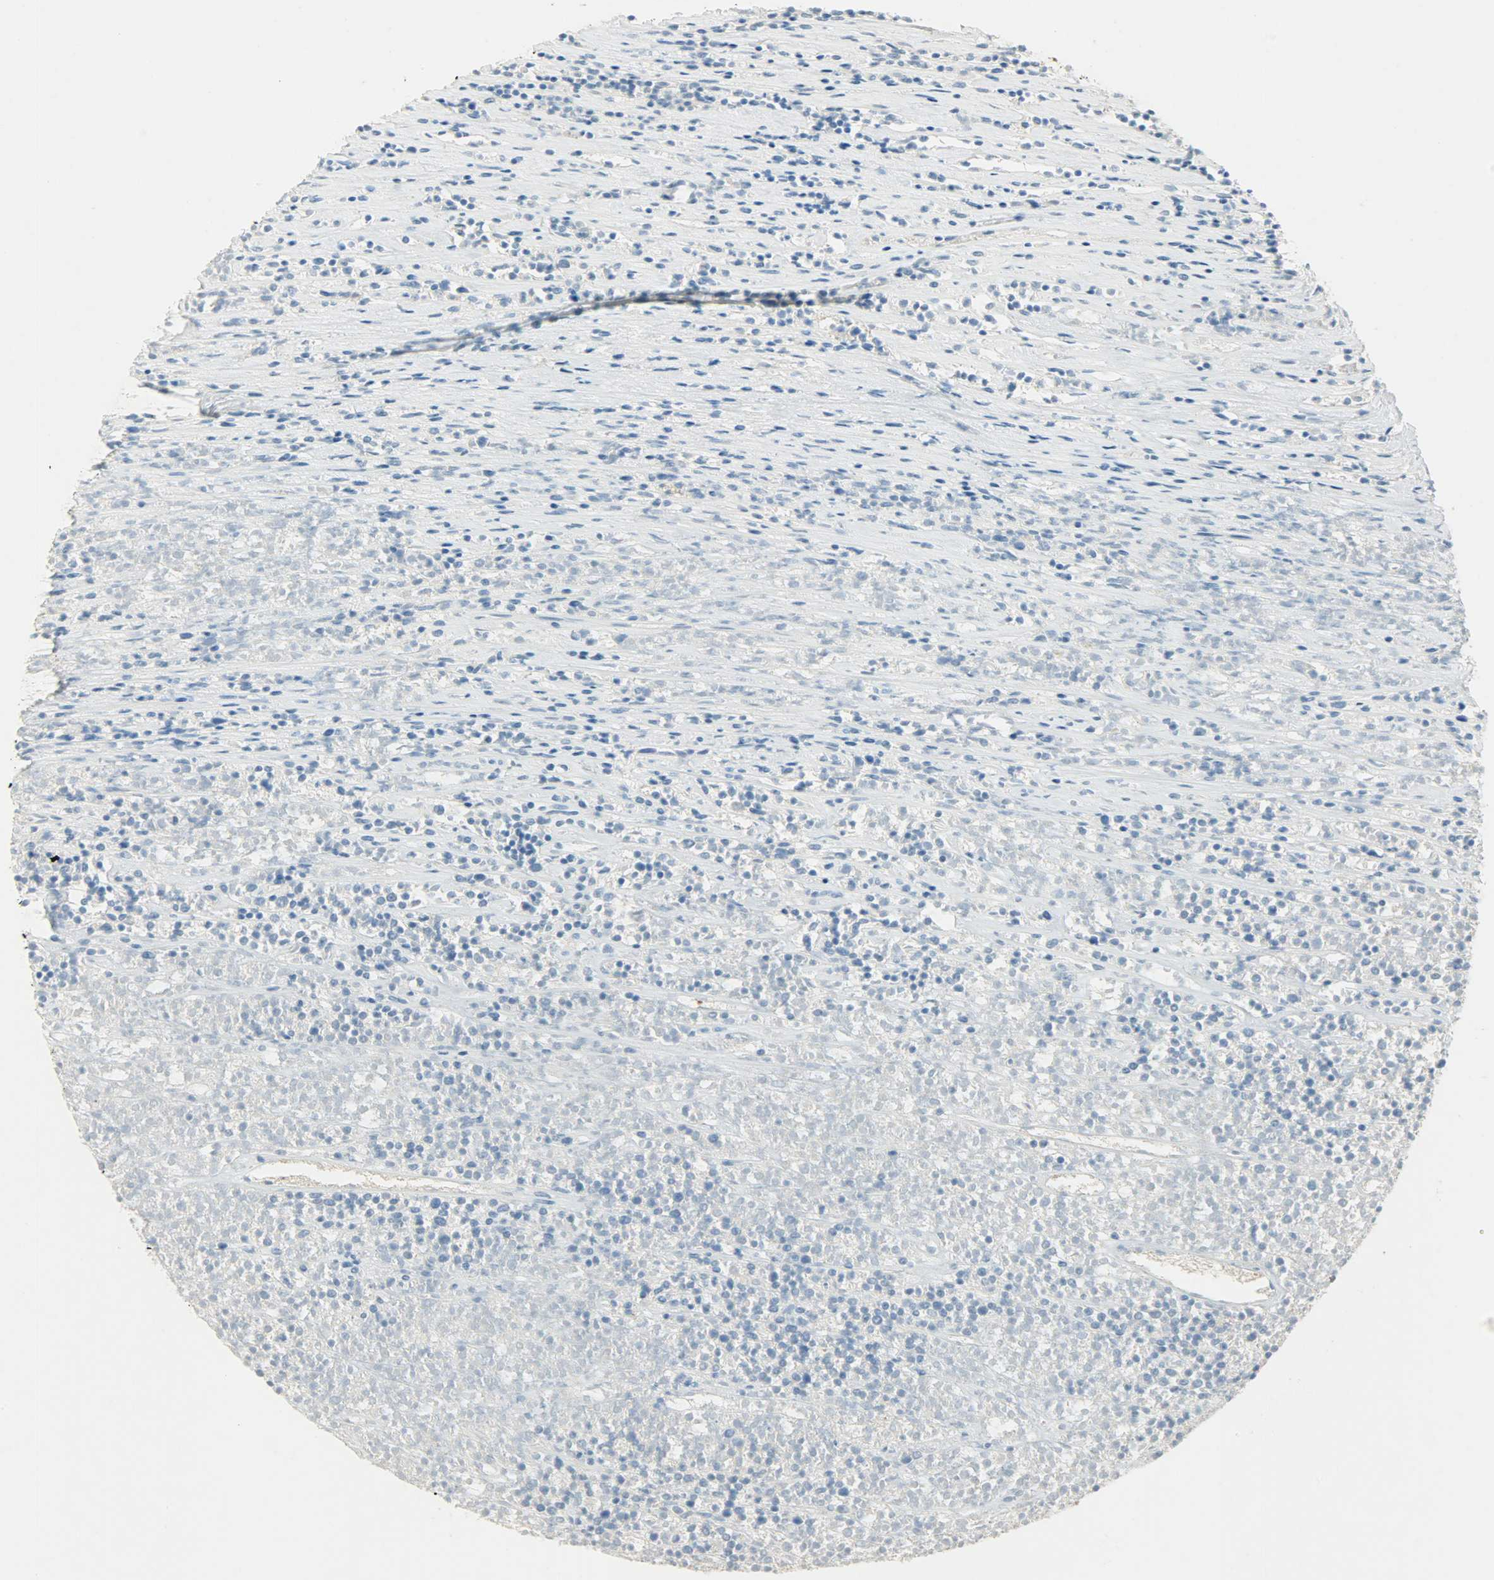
{"staining": {"intensity": "negative", "quantity": "none", "location": "none"}, "tissue": "lymphoma", "cell_type": "Tumor cells", "image_type": "cancer", "snomed": [{"axis": "morphology", "description": "Malignant lymphoma, non-Hodgkin's type, High grade"}, {"axis": "topography", "description": "Lymph node"}], "caption": "Human malignant lymphoma, non-Hodgkin's type (high-grade) stained for a protein using IHC exhibits no positivity in tumor cells.", "gene": "TSC22D2", "patient": {"sex": "female", "age": 73}}